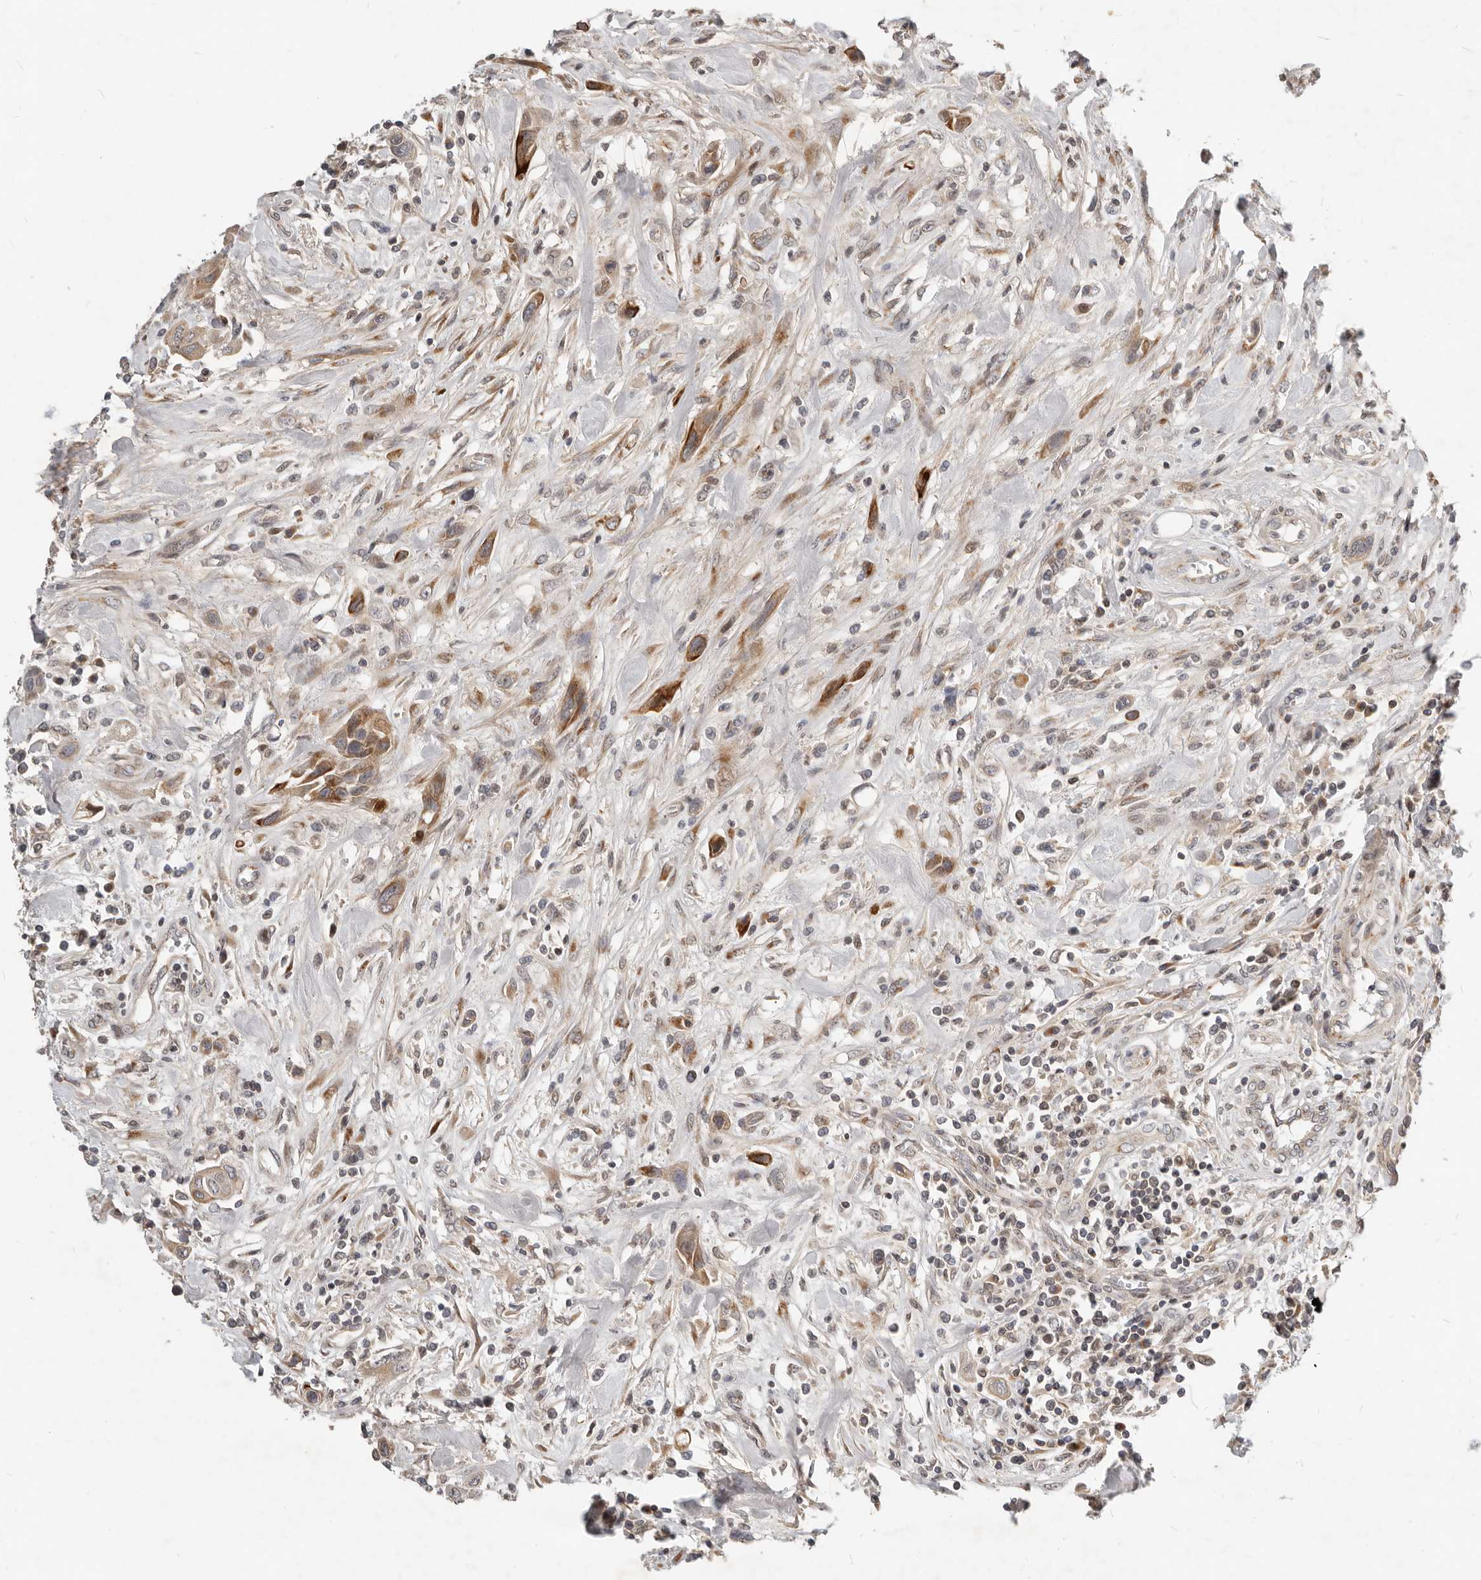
{"staining": {"intensity": "weak", "quantity": ">75%", "location": "cytoplasmic/membranous"}, "tissue": "urothelial cancer", "cell_type": "Tumor cells", "image_type": "cancer", "snomed": [{"axis": "morphology", "description": "Urothelial carcinoma, High grade"}, {"axis": "topography", "description": "Urinary bladder"}], "caption": "Urothelial carcinoma (high-grade) stained with DAB IHC displays low levels of weak cytoplasmic/membranous expression in approximately >75% of tumor cells. The protein is stained brown, and the nuclei are stained in blue (DAB IHC with brightfield microscopy, high magnification).", "gene": "NPY4R", "patient": {"sex": "male", "age": 50}}